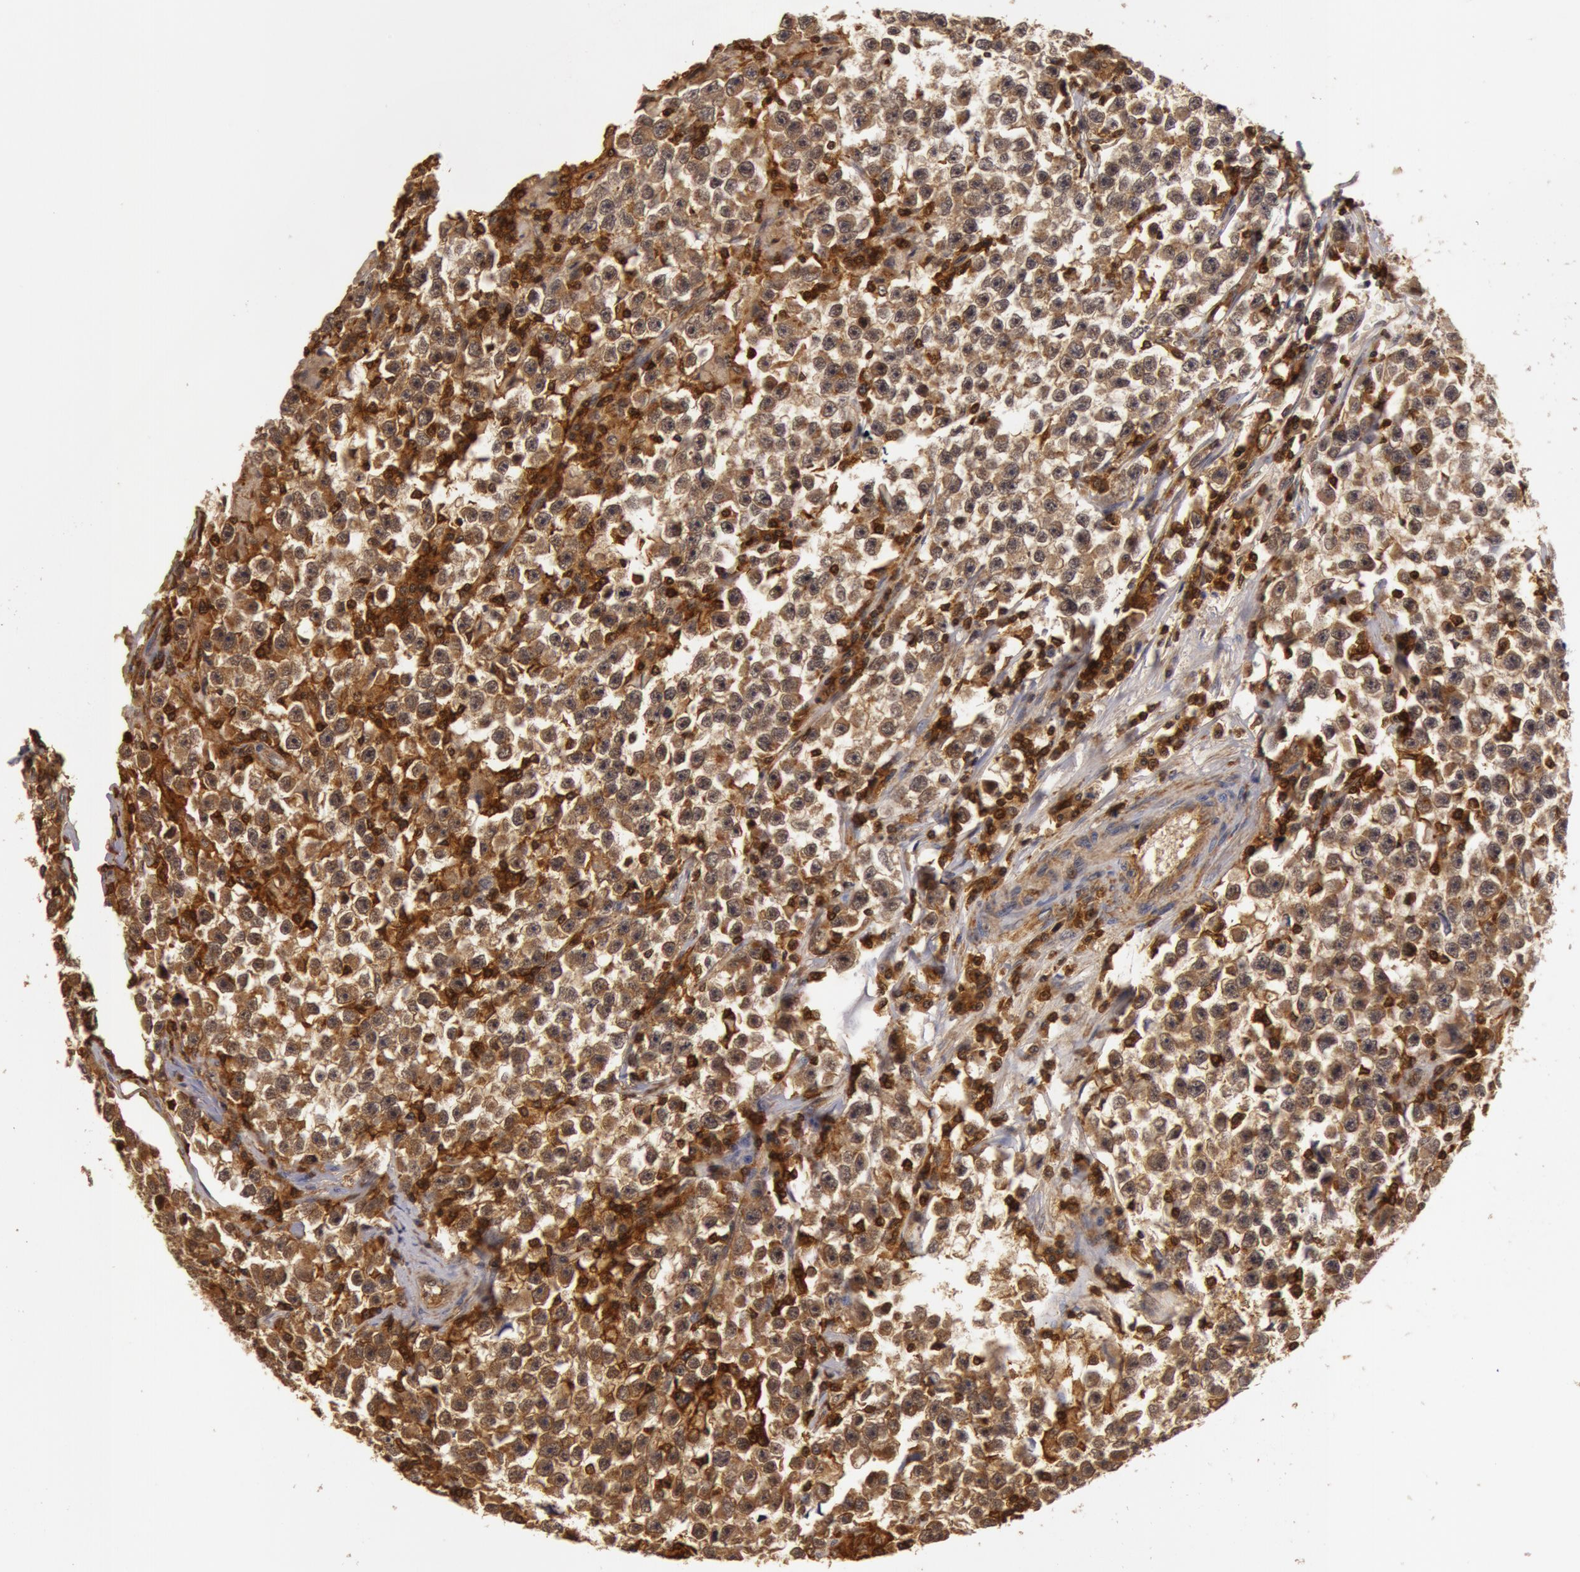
{"staining": {"intensity": "weak", "quantity": ">75%", "location": "cytoplasmic/membranous,nuclear"}, "tissue": "testis cancer", "cell_type": "Tumor cells", "image_type": "cancer", "snomed": [{"axis": "morphology", "description": "Seminoma, NOS"}, {"axis": "topography", "description": "Testis"}], "caption": "This micrograph exhibits seminoma (testis) stained with immunohistochemistry to label a protein in brown. The cytoplasmic/membranous and nuclear of tumor cells show weak positivity for the protein. Nuclei are counter-stained blue.", "gene": "ZNF350", "patient": {"sex": "male", "age": 33}}